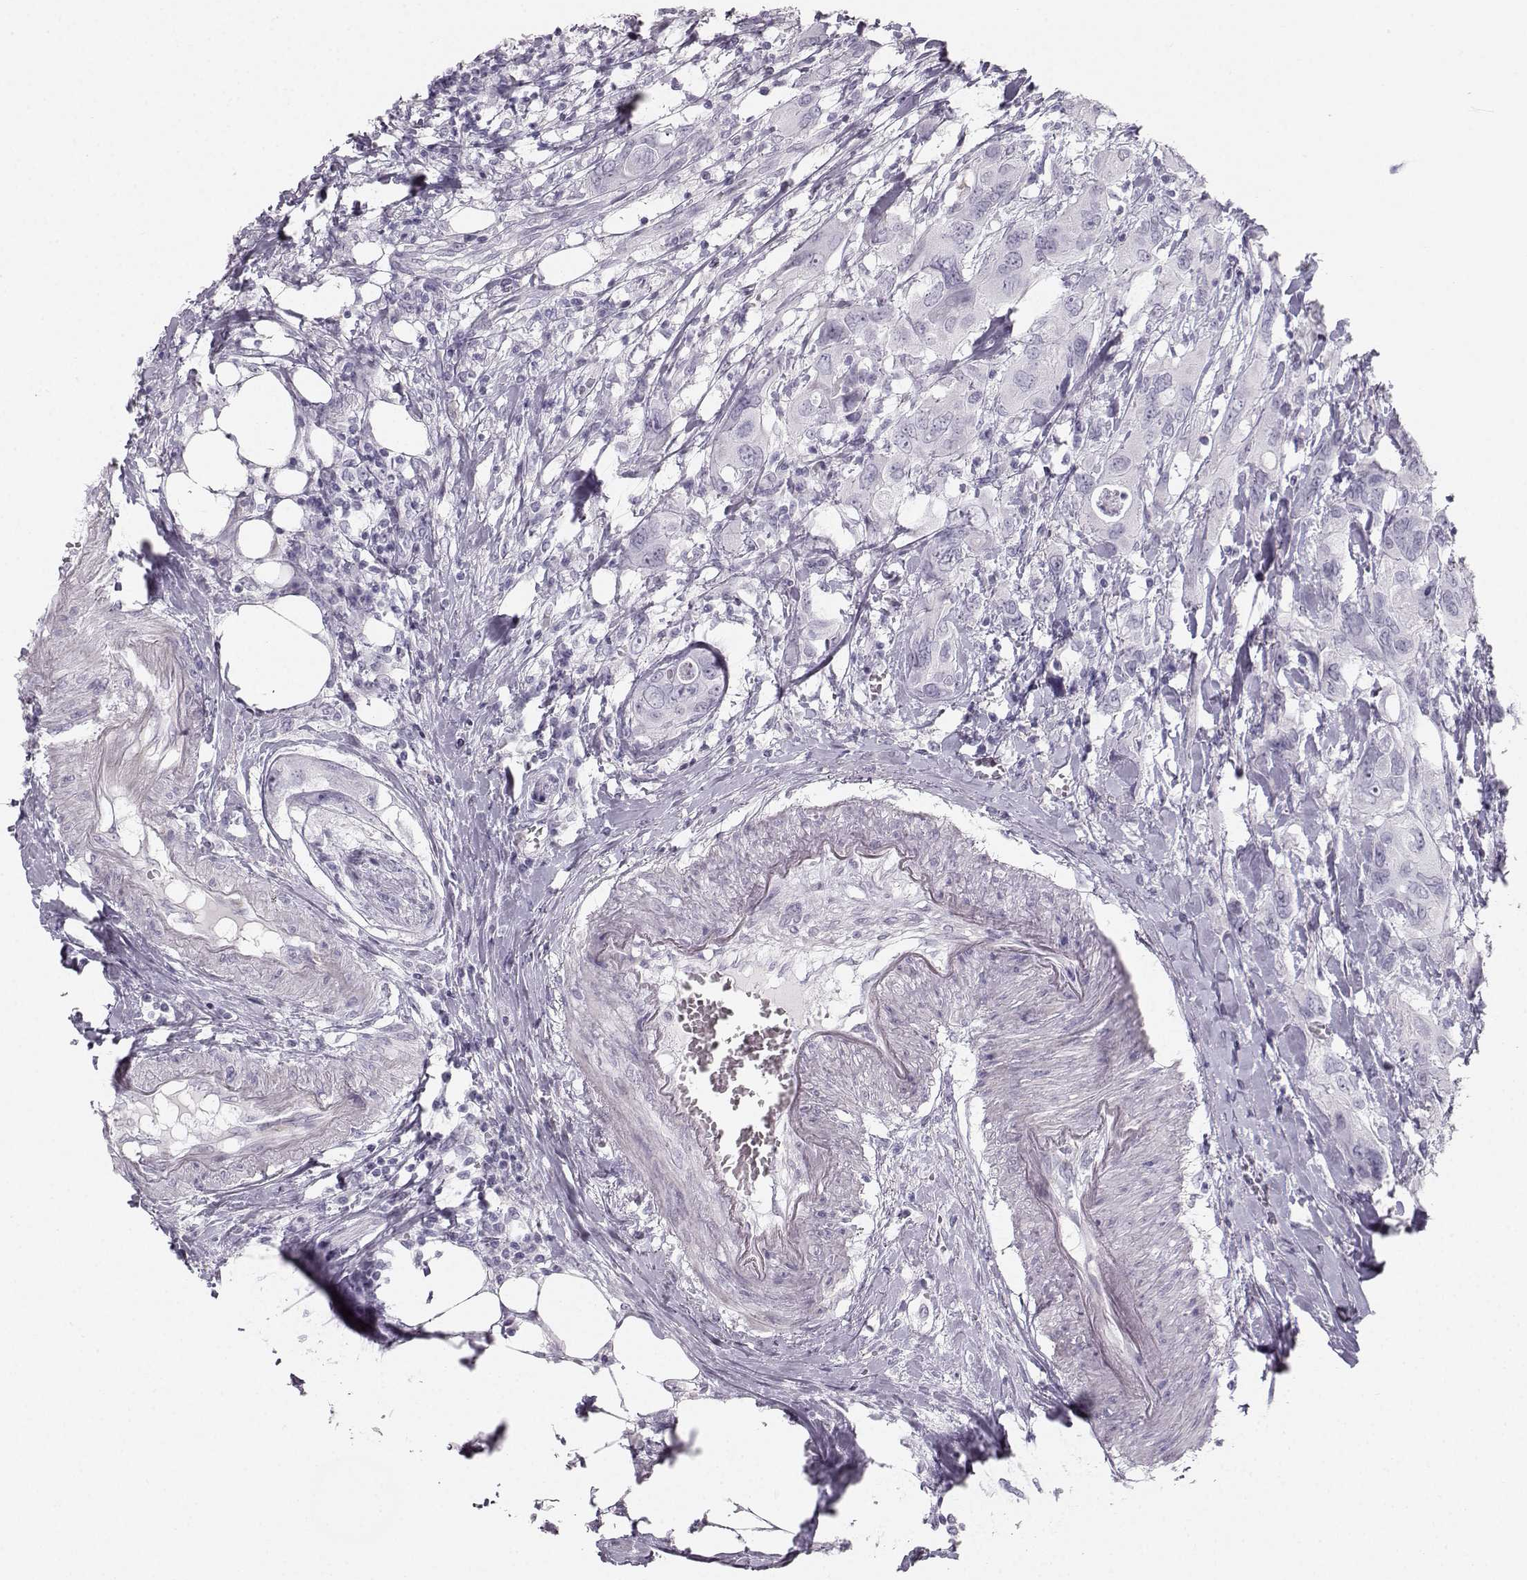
{"staining": {"intensity": "negative", "quantity": "none", "location": "none"}, "tissue": "urothelial cancer", "cell_type": "Tumor cells", "image_type": "cancer", "snomed": [{"axis": "morphology", "description": "Urothelial carcinoma, NOS"}, {"axis": "morphology", "description": "Urothelial carcinoma, High grade"}, {"axis": "topography", "description": "Urinary bladder"}], "caption": "Protein analysis of urothelial cancer displays no significant expression in tumor cells.", "gene": "CASR", "patient": {"sex": "male", "age": 63}}